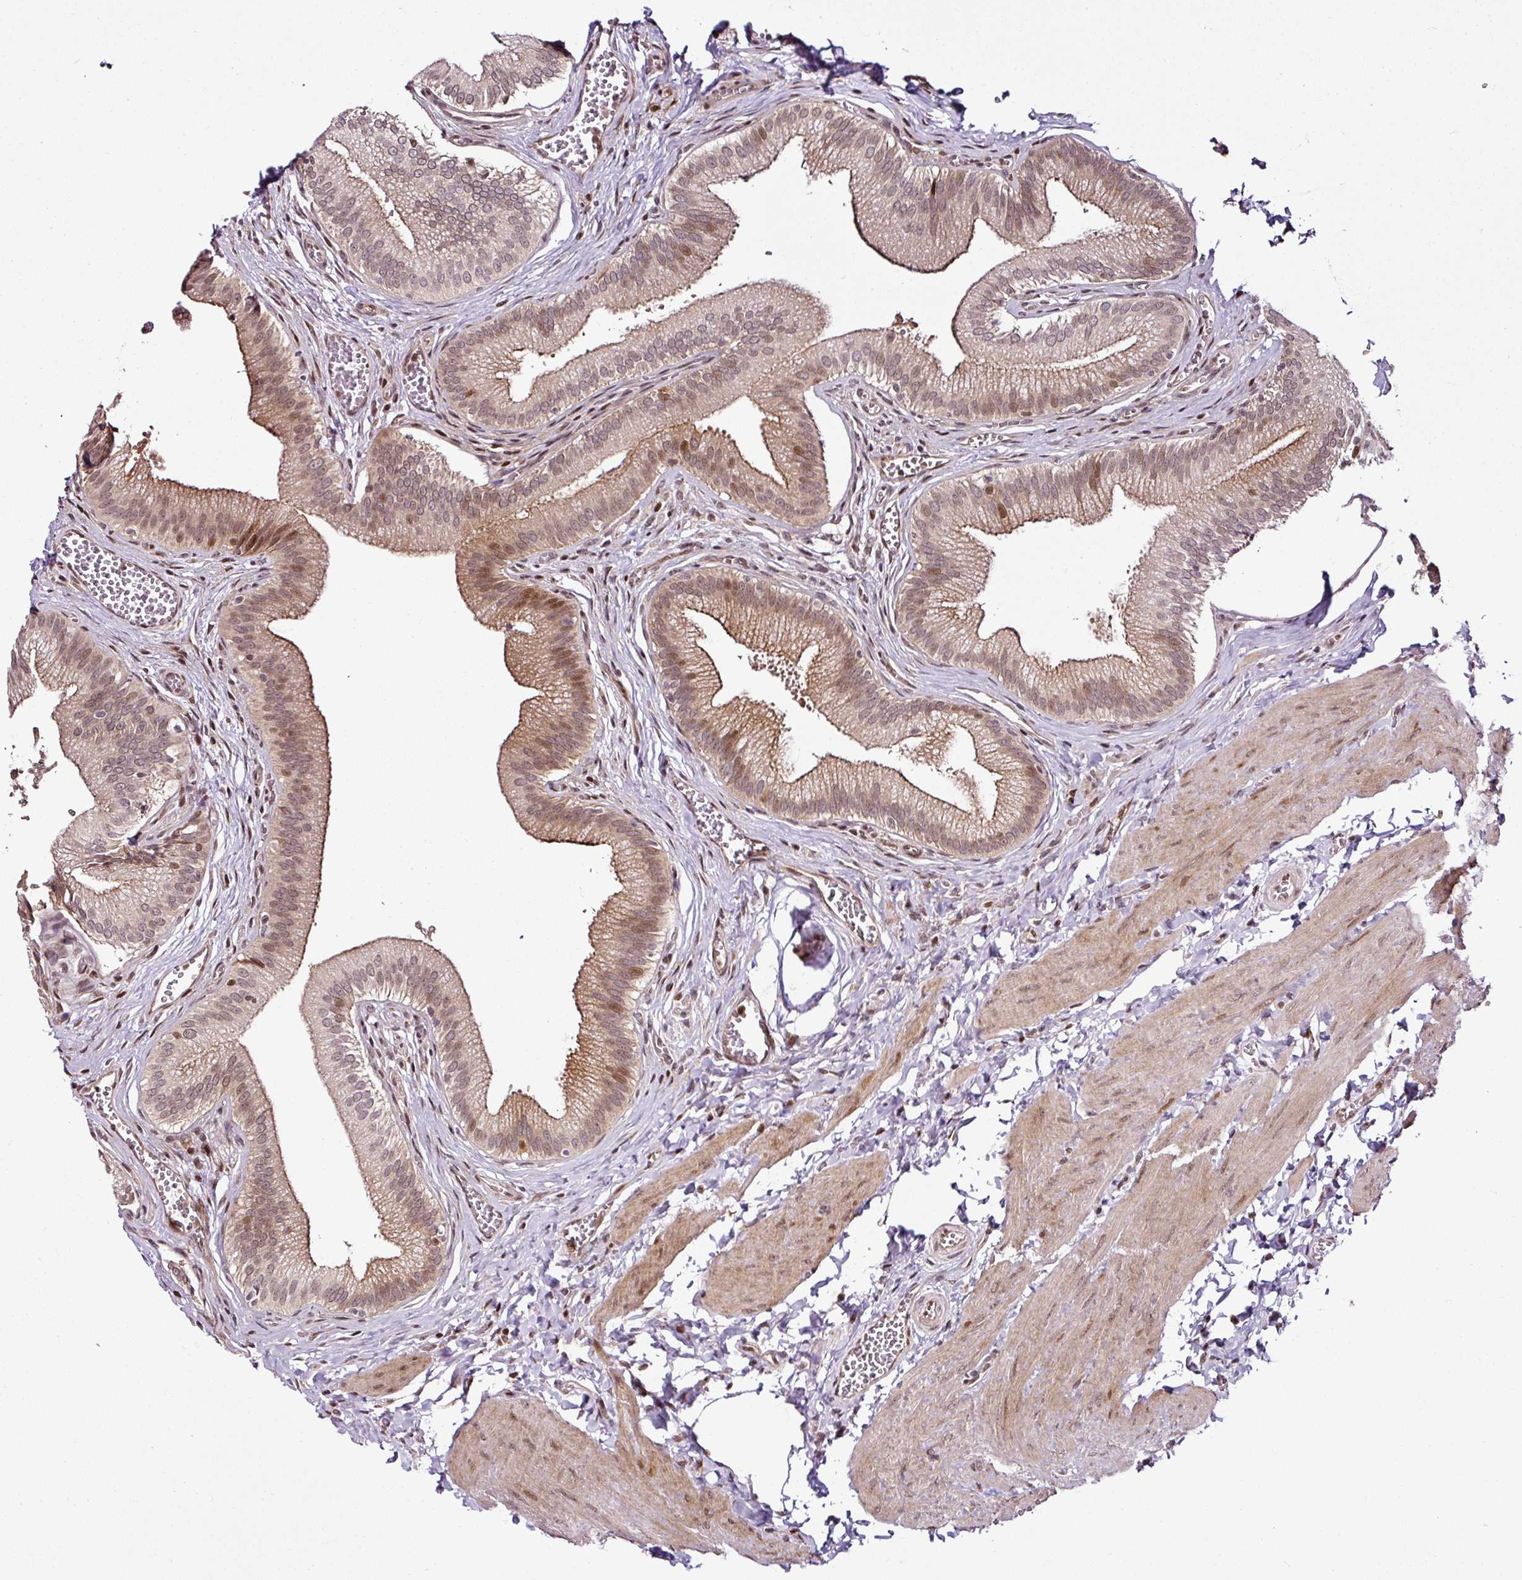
{"staining": {"intensity": "moderate", "quantity": "25%-75%", "location": "cytoplasmic/membranous,nuclear"}, "tissue": "gallbladder", "cell_type": "Glandular cells", "image_type": "normal", "snomed": [{"axis": "morphology", "description": "Normal tissue, NOS"}, {"axis": "topography", "description": "Gallbladder"}], "caption": "Immunohistochemical staining of benign human gallbladder exhibits 25%-75% levels of moderate cytoplasmic/membranous,nuclear protein staining in about 25%-75% of glandular cells. Ihc stains the protein in brown and the nuclei are stained blue.", "gene": "COPRS", "patient": {"sex": "male", "age": 17}}